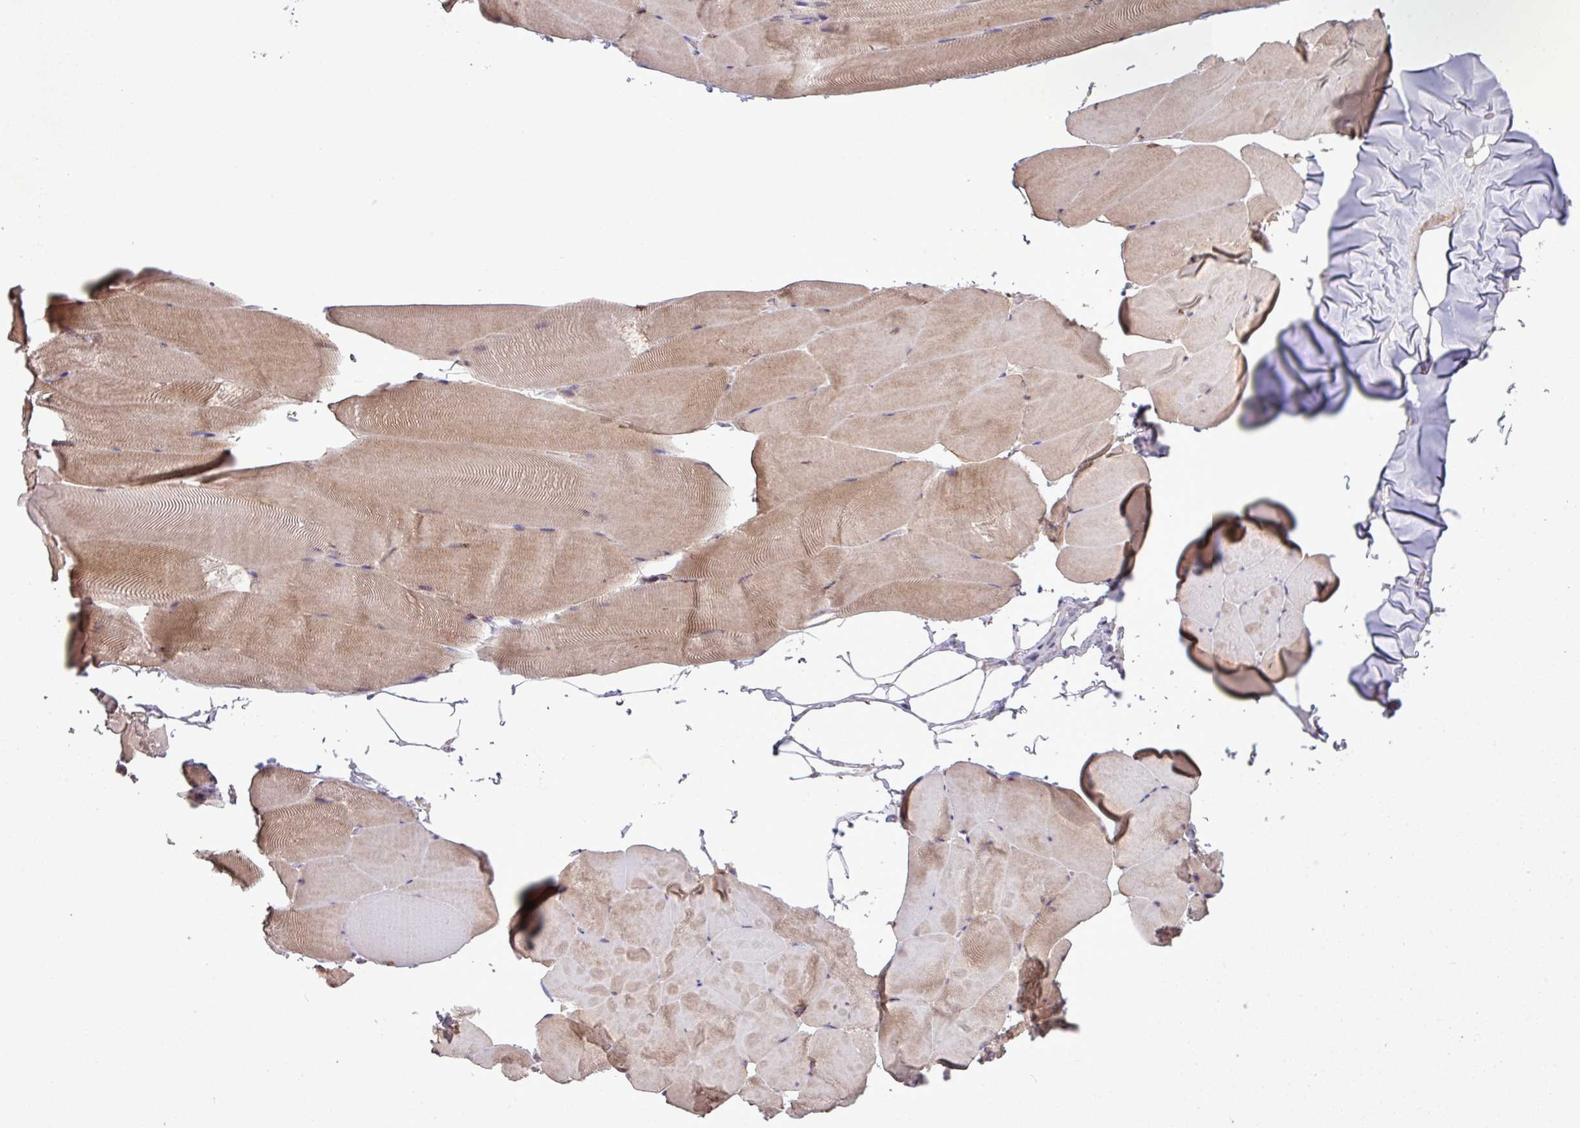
{"staining": {"intensity": "weak", "quantity": "25%-75%", "location": "cytoplasmic/membranous"}, "tissue": "skeletal muscle", "cell_type": "Myocytes", "image_type": "normal", "snomed": [{"axis": "morphology", "description": "Normal tissue, NOS"}, {"axis": "topography", "description": "Skeletal muscle"}], "caption": "Protein expression analysis of benign human skeletal muscle reveals weak cytoplasmic/membranous staining in approximately 25%-75% of myocytes. (brown staining indicates protein expression, while blue staining denotes nuclei).", "gene": "CD248", "patient": {"sex": "female", "age": 64}}